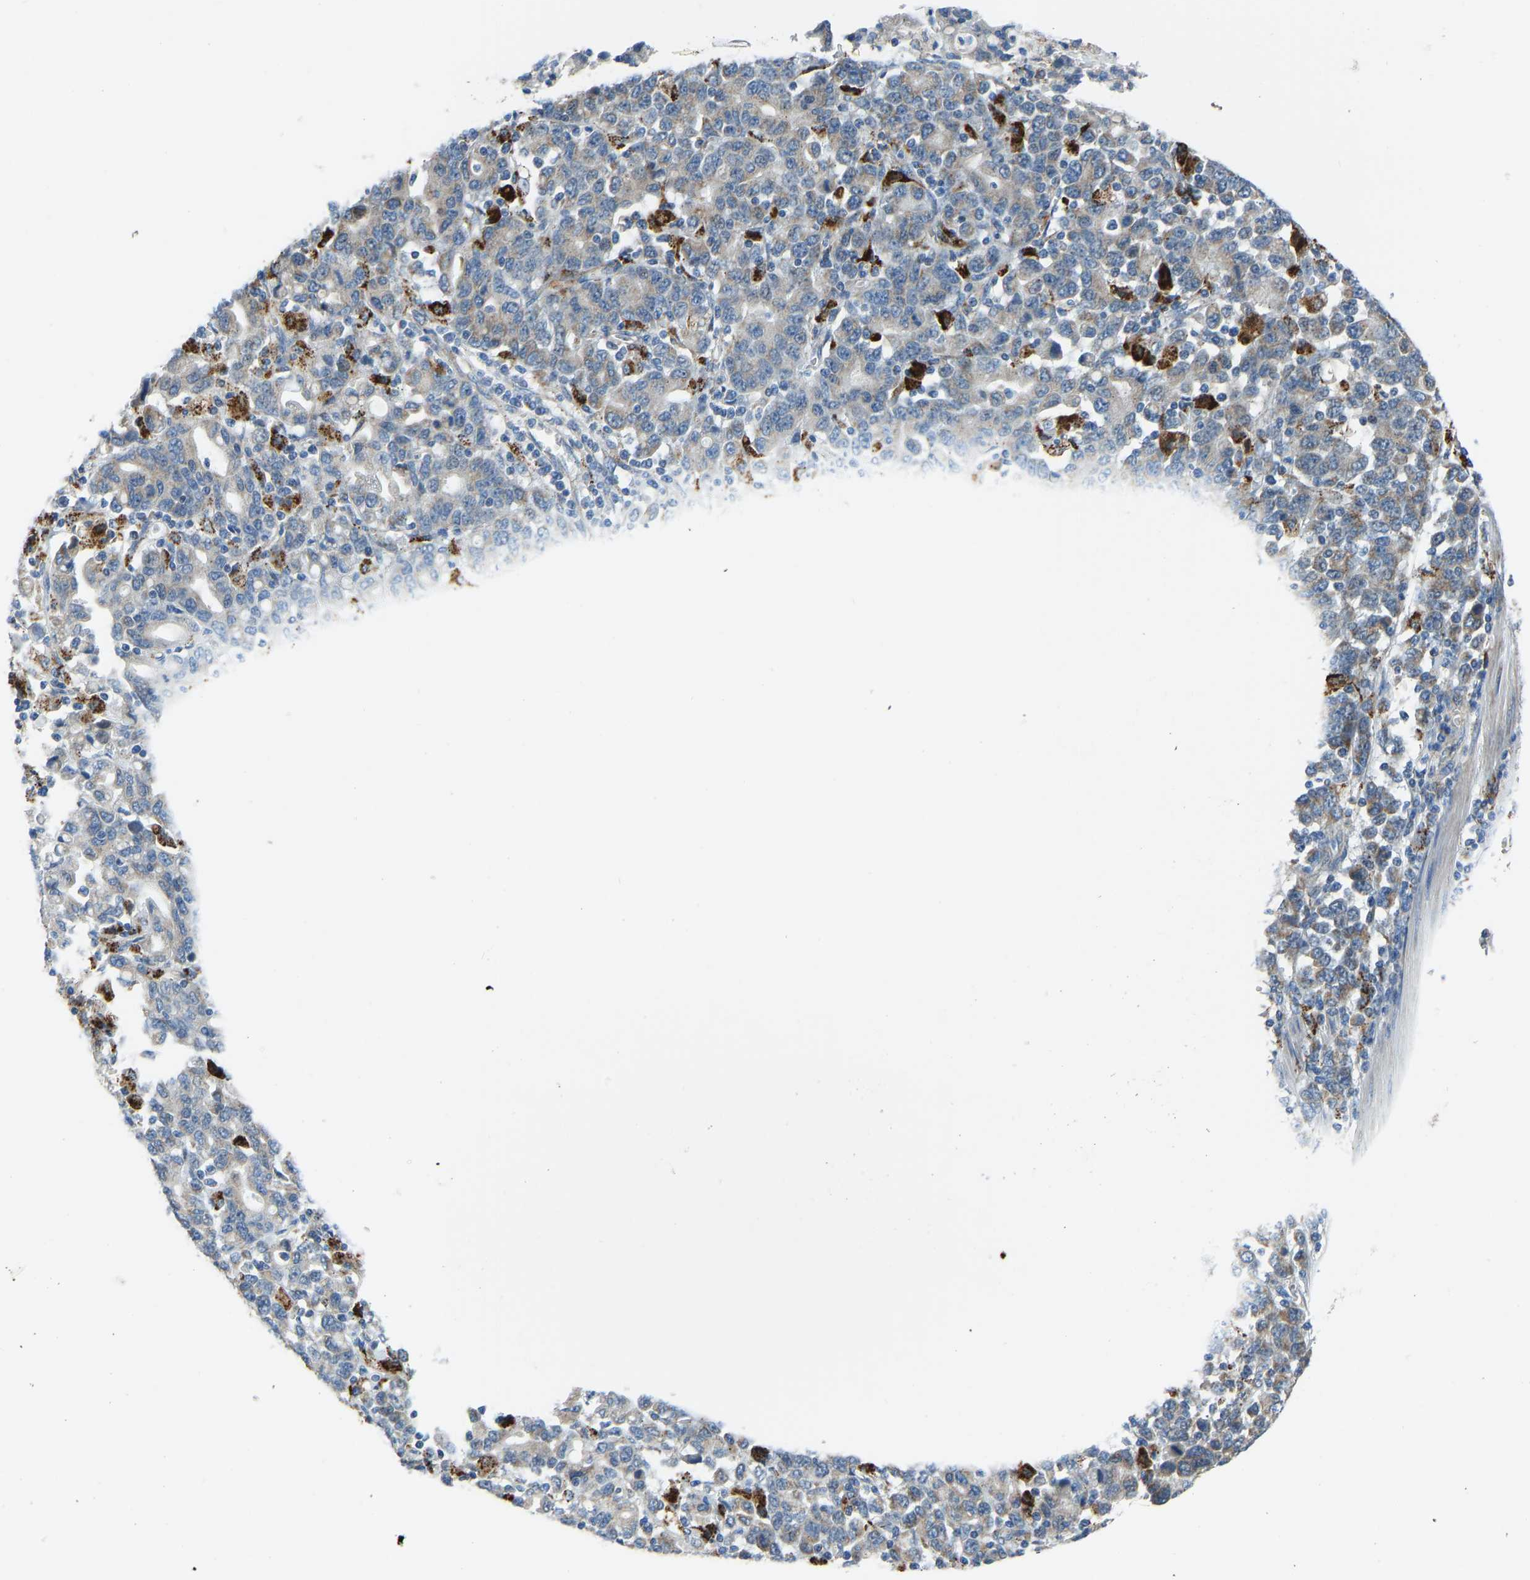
{"staining": {"intensity": "negative", "quantity": "none", "location": "none"}, "tissue": "stomach cancer", "cell_type": "Tumor cells", "image_type": "cancer", "snomed": [{"axis": "morphology", "description": "Adenocarcinoma, NOS"}, {"axis": "topography", "description": "Stomach, upper"}], "caption": "Stomach cancer was stained to show a protein in brown. There is no significant expression in tumor cells. (DAB immunohistochemistry visualized using brightfield microscopy, high magnification).", "gene": "SMIM20", "patient": {"sex": "male", "age": 69}}